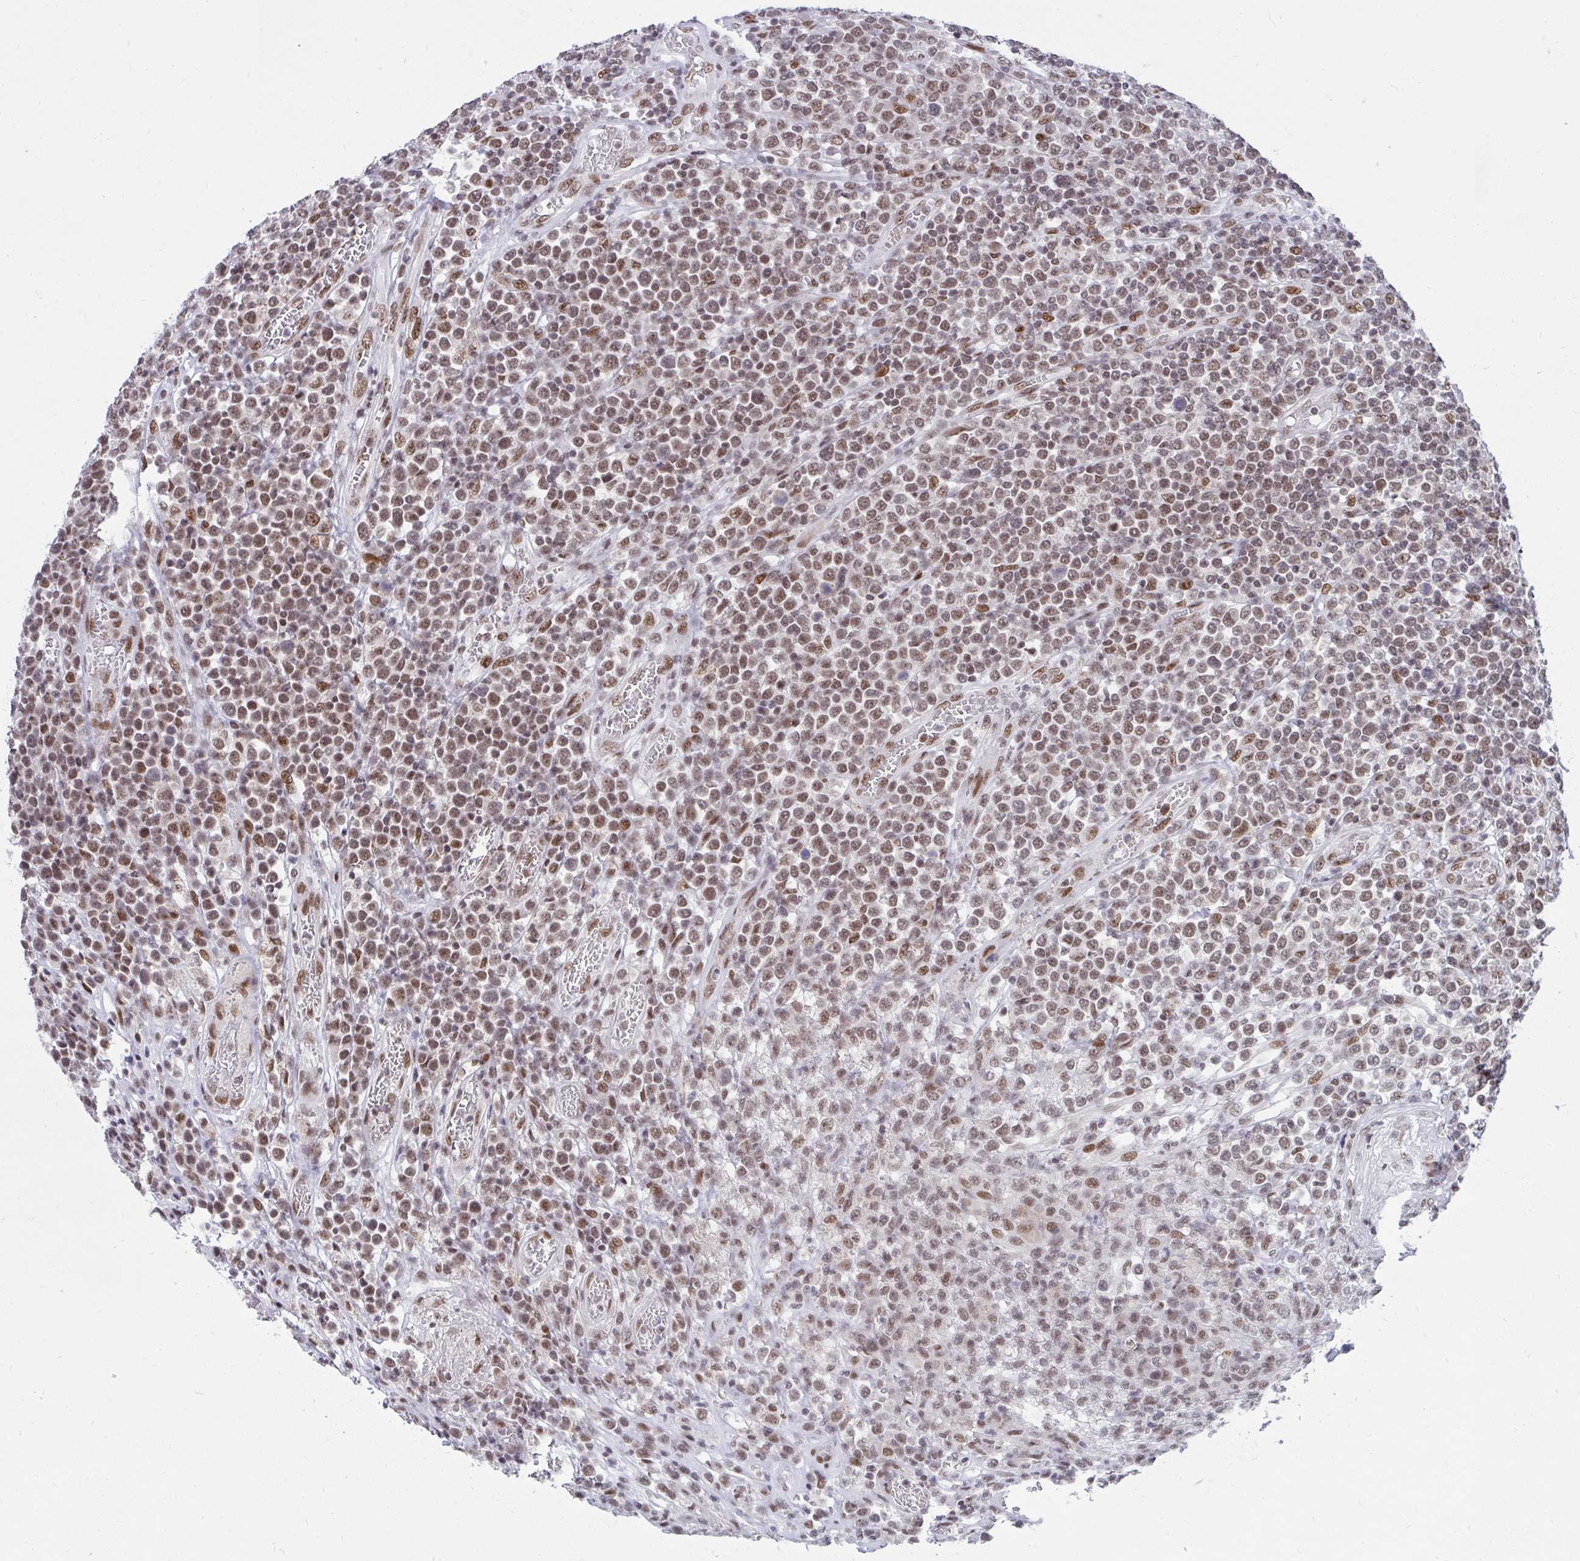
{"staining": {"intensity": "moderate", "quantity": ">75%", "location": "nuclear"}, "tissue": "lymphoma", "cell_type": "Tumor cells", "image_type": "cancer", "snomed": [{"axis": "morphology", "description": "Malignant lymphoma, non-Hodgkin's type, High grade"}, {"axis": "topography", "description": "Soft tissue"}], "caption": "Approximately >75% of tumor cells in human high-grade malignant lymphoma, non-Hodgkin's type display moderate nuclear protein expression as visualized by brown immunohistochemical staining.", "gene": "PHF10", "patient": {"sex": "female", "age": 56}}